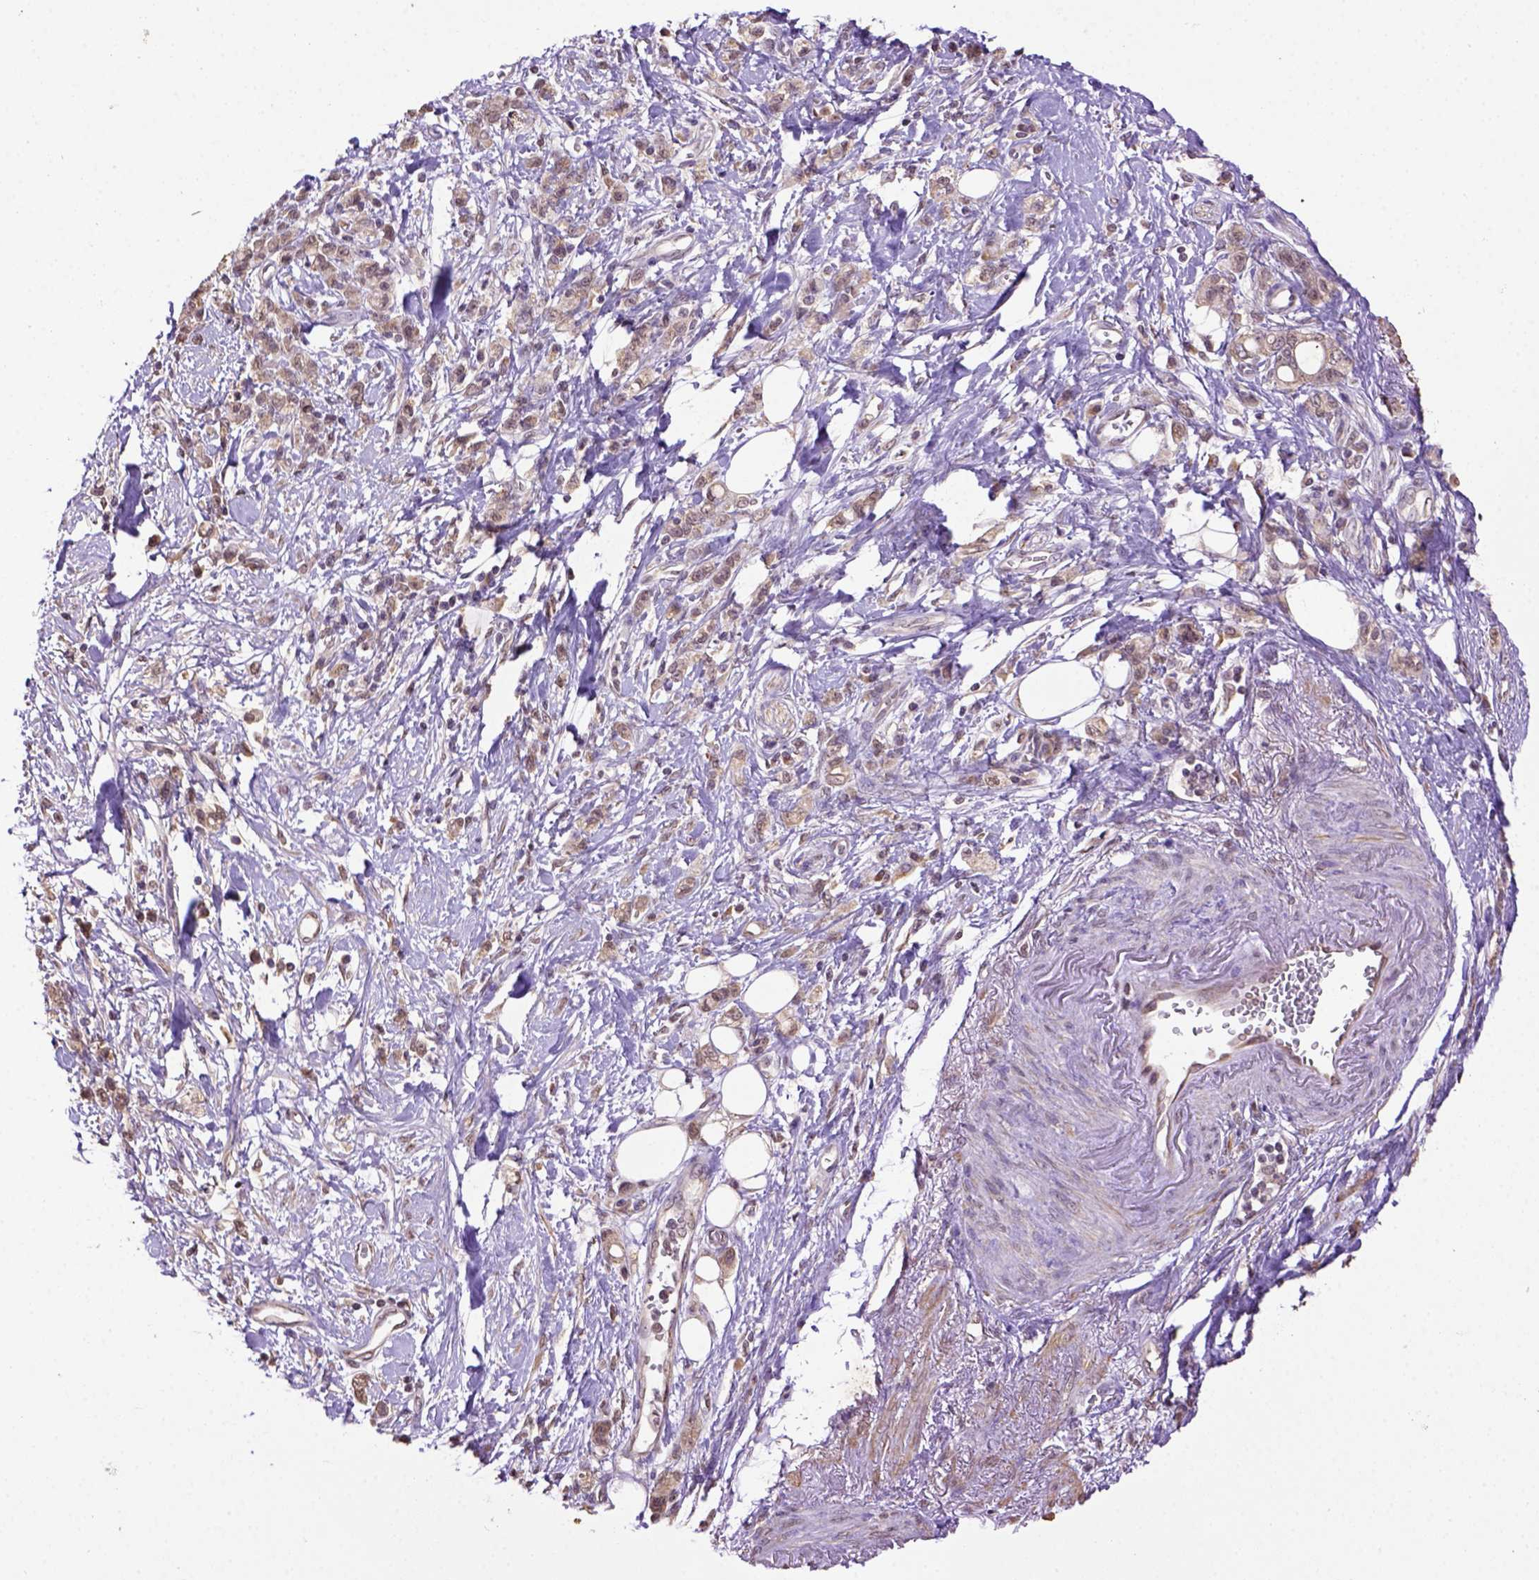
{"staining": {"intensity": "weak", "quantity": ">75%", "location": "cytoplasmic/membranous"}, "tissue": "stomach cancer", "cell_type": "Tumor cells", "image_type": "cancer", "snomed": [{"axis": "morphology", "description": "Adenocarcinoma, NOS"}, {"axis": "topography", "description": "Stomach"}], "caption": "Immunohistochemistry (DAB) staining of stomach adenocarcinoma shows weak cytoplasmic/membranous protein expression in approximately >75% of tumor cells.", "gene": "WDR17", "patient": {"sex": "male", "age": 77}}